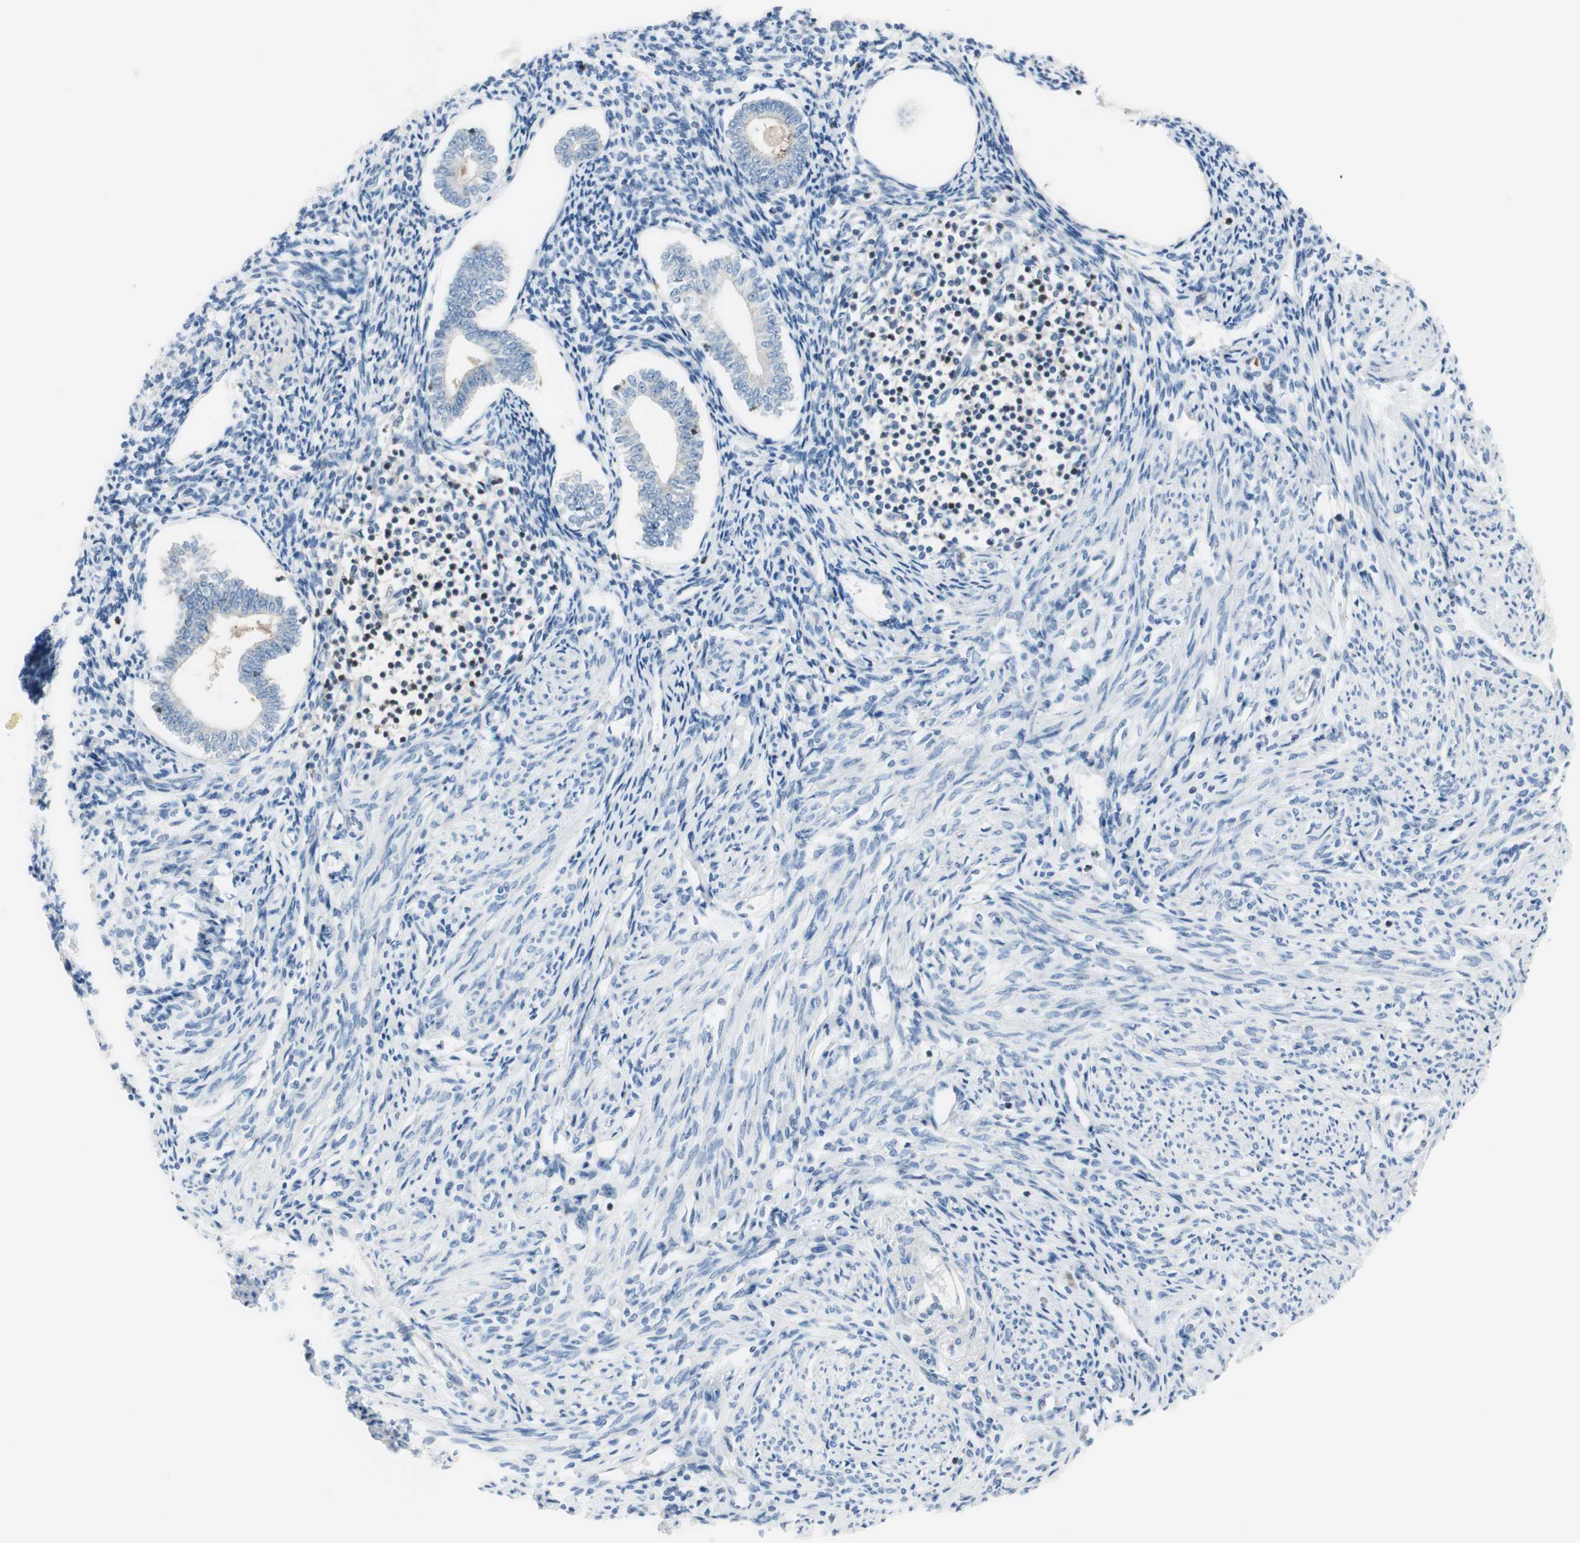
{"staining": {"intensity": "negative", "quantity": "none", "location": "none"}, "tissue": "endometrium", "cell_type": "Cells in endometrial stroma", "image_type": "normal", "snomed": [{"axis": "morphology", "description": "Normal tissue, NOS"}, {"axis": "topography", "description": "Endometrium"}], "caption": "A high-resolution photomicrograph shows immunohistochemistry staining of benign endometrium, which displays no significant expression in cells in endometrial stroma. (Immunohistochemistry (ihc), brightfield microscopy, high magnification).", "gene": "SLC9A3R1", "patient": {"sex": "female", "age": 71}}